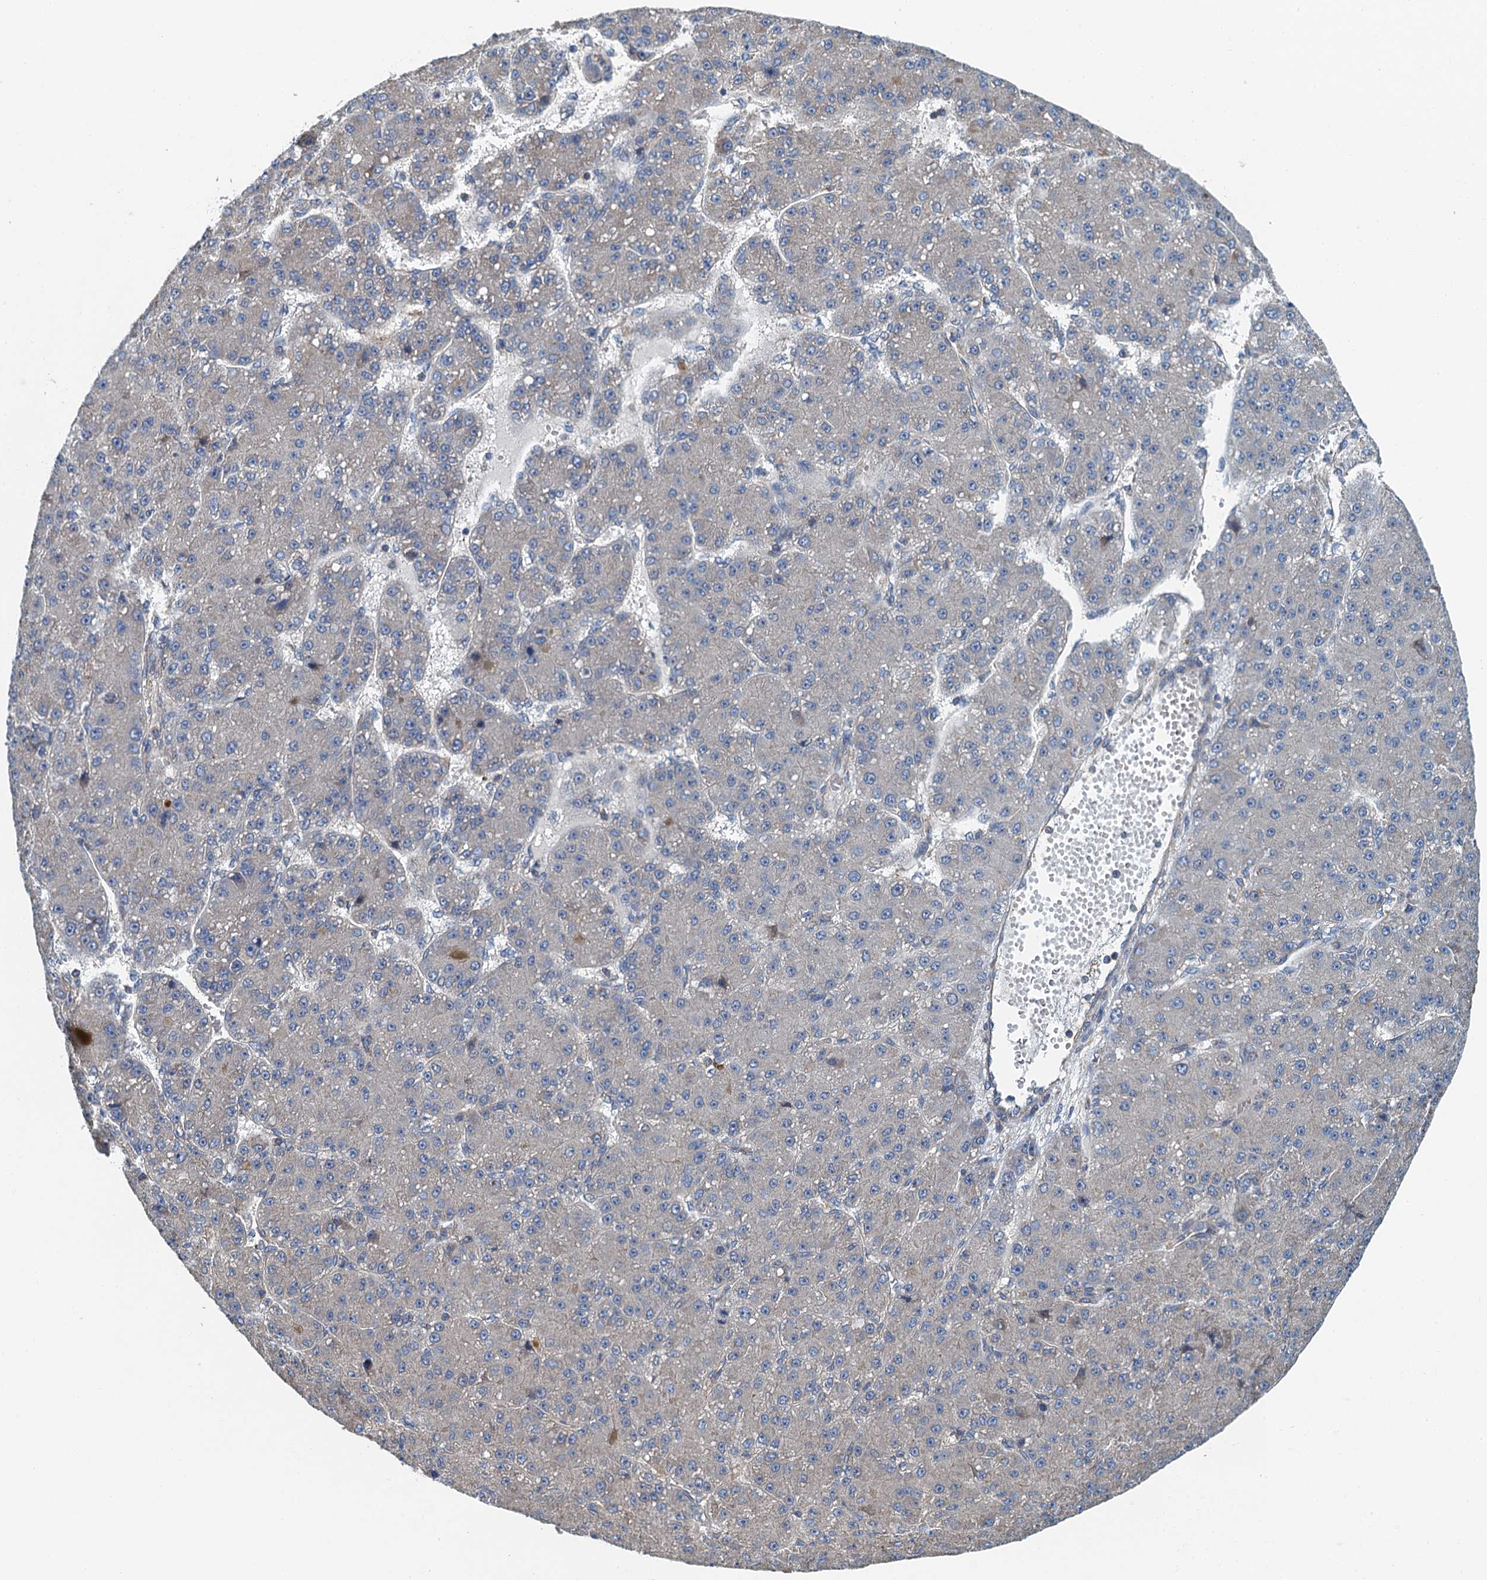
{"staining": {"intensity": "negative", "quantity": "none", "location": "none"}, "tissue": "liver cancer", "cell_type": "Tumor cells", "image_type": "cancer", "snomed": [{"axis": "morphology", "description": "Carcinoma, Hepatocellular, NOS"}, {"axis": "topography", "description": "Liver"}], "caption": "Tumor cells show no significant staining in liver hepatocellular carcinoma. Brightfield microscopy of IHC stained with DAB (3,3'-diaminobenzidine) (brown) and hematoxylin (blue), captured at high magnification.", "gene": "PPP1R14D", "patient": {"sex": "male", "age": 67}}